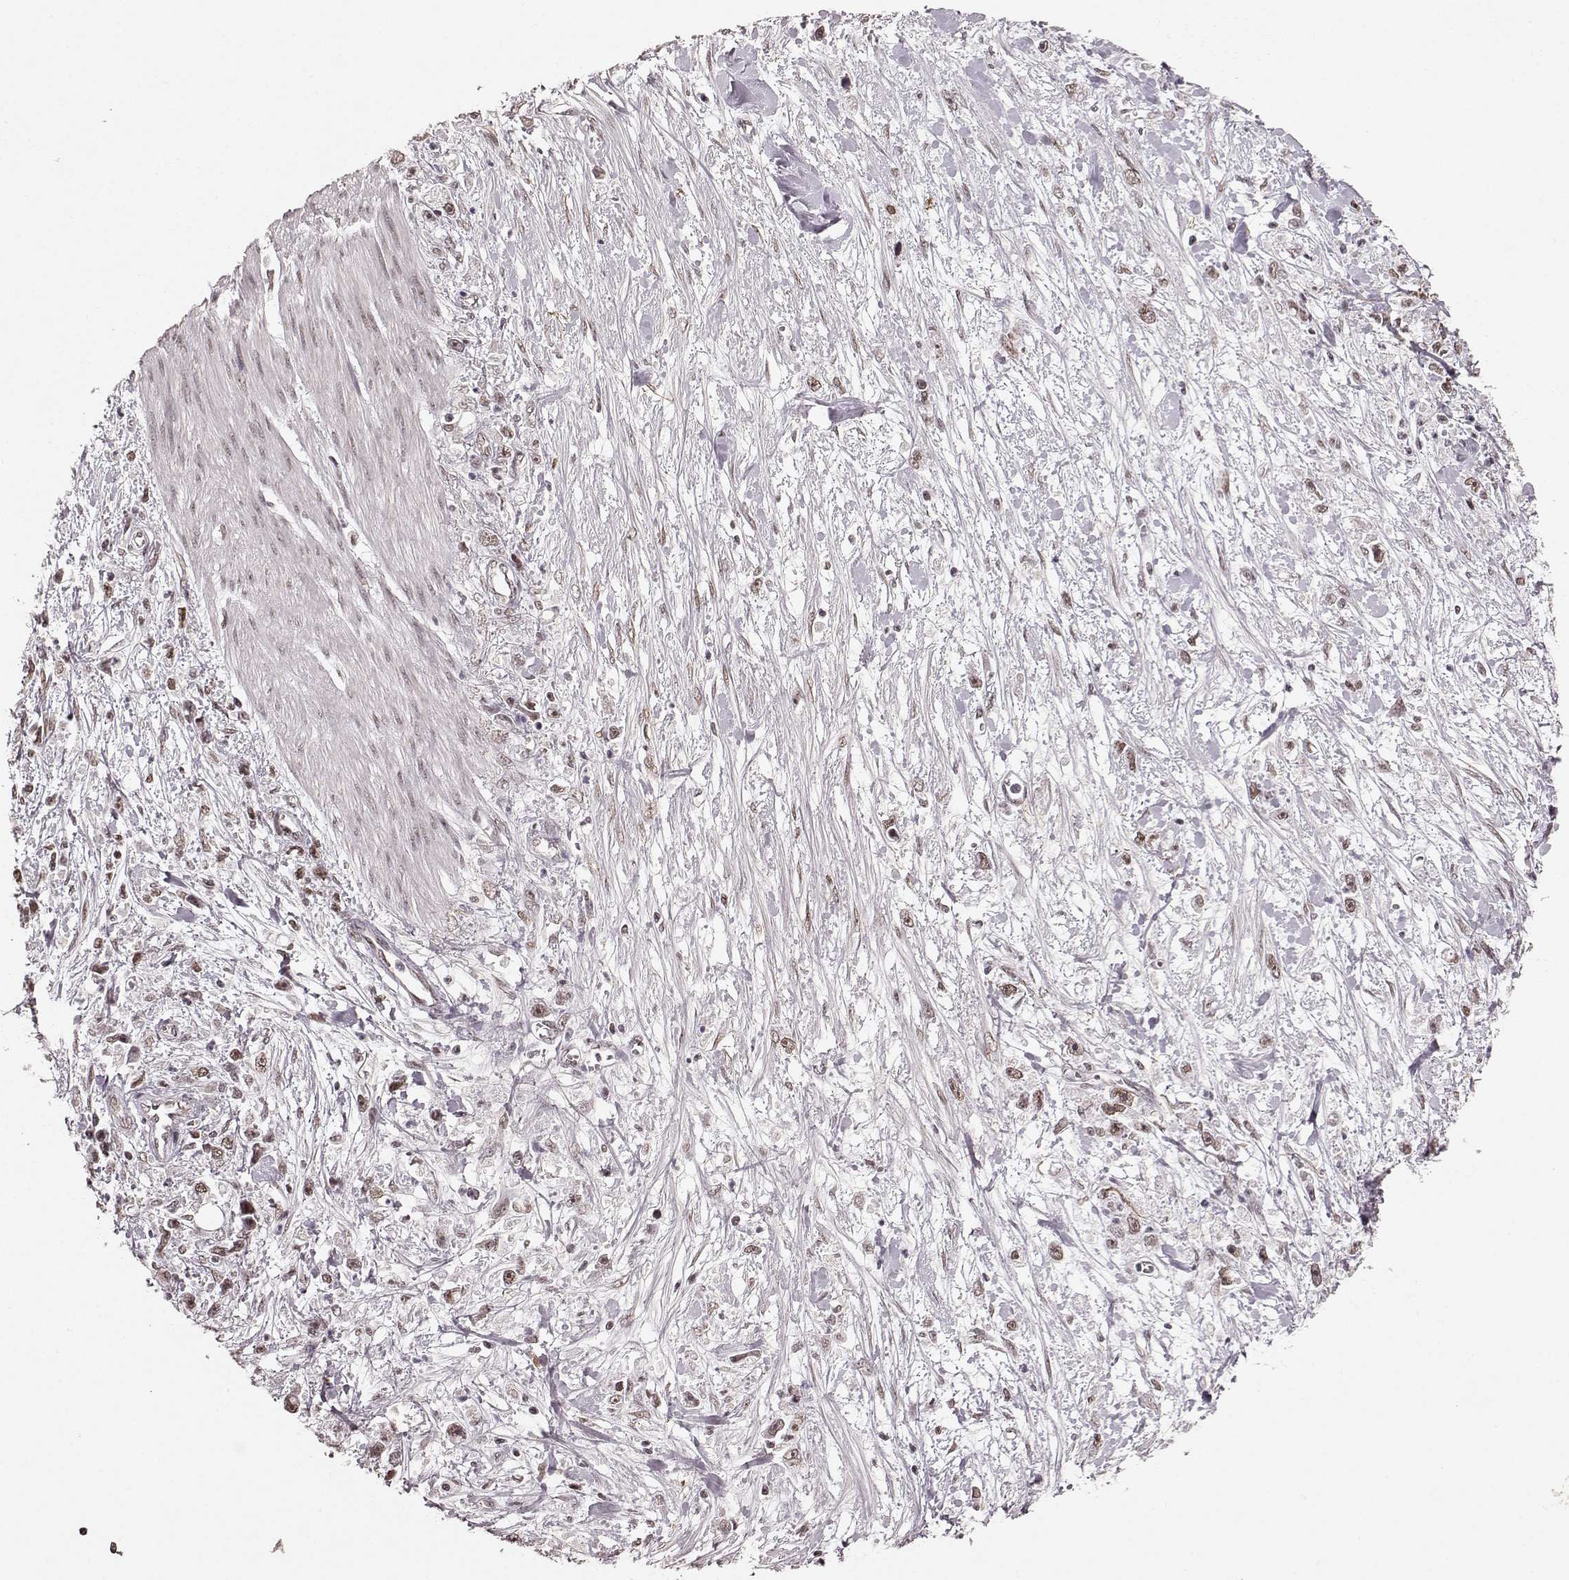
{"staining": {"intensity": "weak", "quantity": ">75%", "location": "nuclear"}, "tissue": "stomach cancer", "cell_type": "Tumor cells", "image_type": "cancer", "snomed": [{"axis": "morphology", "description": "Adenocarcinoma, NOS"}, {"axis": "topography", "description": "Stomach"}], "caption": "Brown immunohistochemical staining in adenocarcinoma (stomach) demonstrates weak nuclear expression in approximately >75% of tumor cells.", "gene": "RRAGD", "patient": {"sex": "female", "age": 59}}